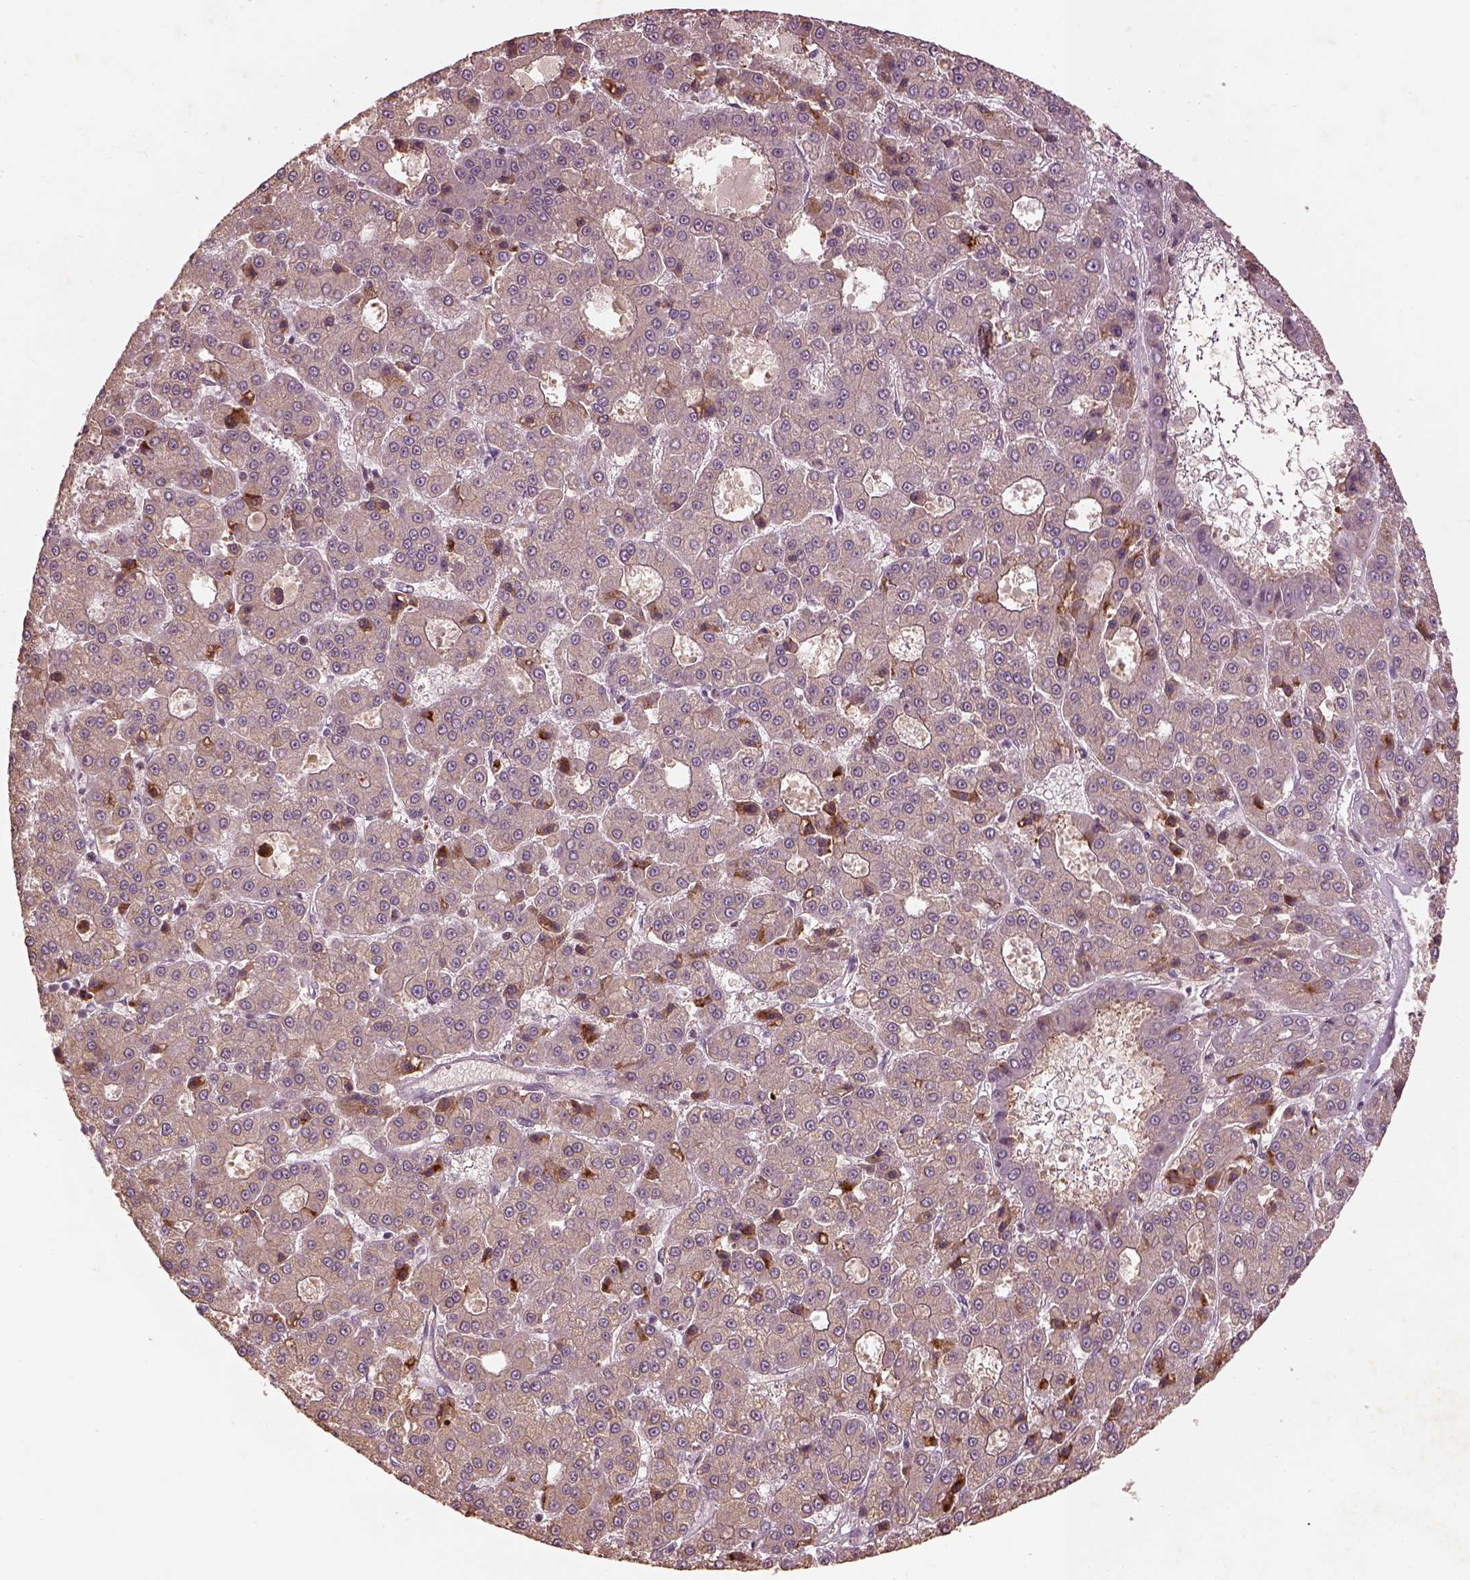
{"staining": {"intensity": "weak", "quantity": ">75%", "location": "cytoplasmic/membranous"}, "tissue": "liver cancer", "cell_type": "Tumor cells", "image_type": "cancer", "snomed": [{"axis": "morphology", "description": "Carcinoma, Hepatocellular, NOS"}, {"axis": "topography", "description": "Liver"}], "caption": "This is an image of immunohistochemistry staining of hepatocellular carcinoma (liver), which shows weak positivity in the cytoplasmic/membranous of tumor cells.", "gene": "TLX3", "patient": {"sex": "male", "age": 70}}